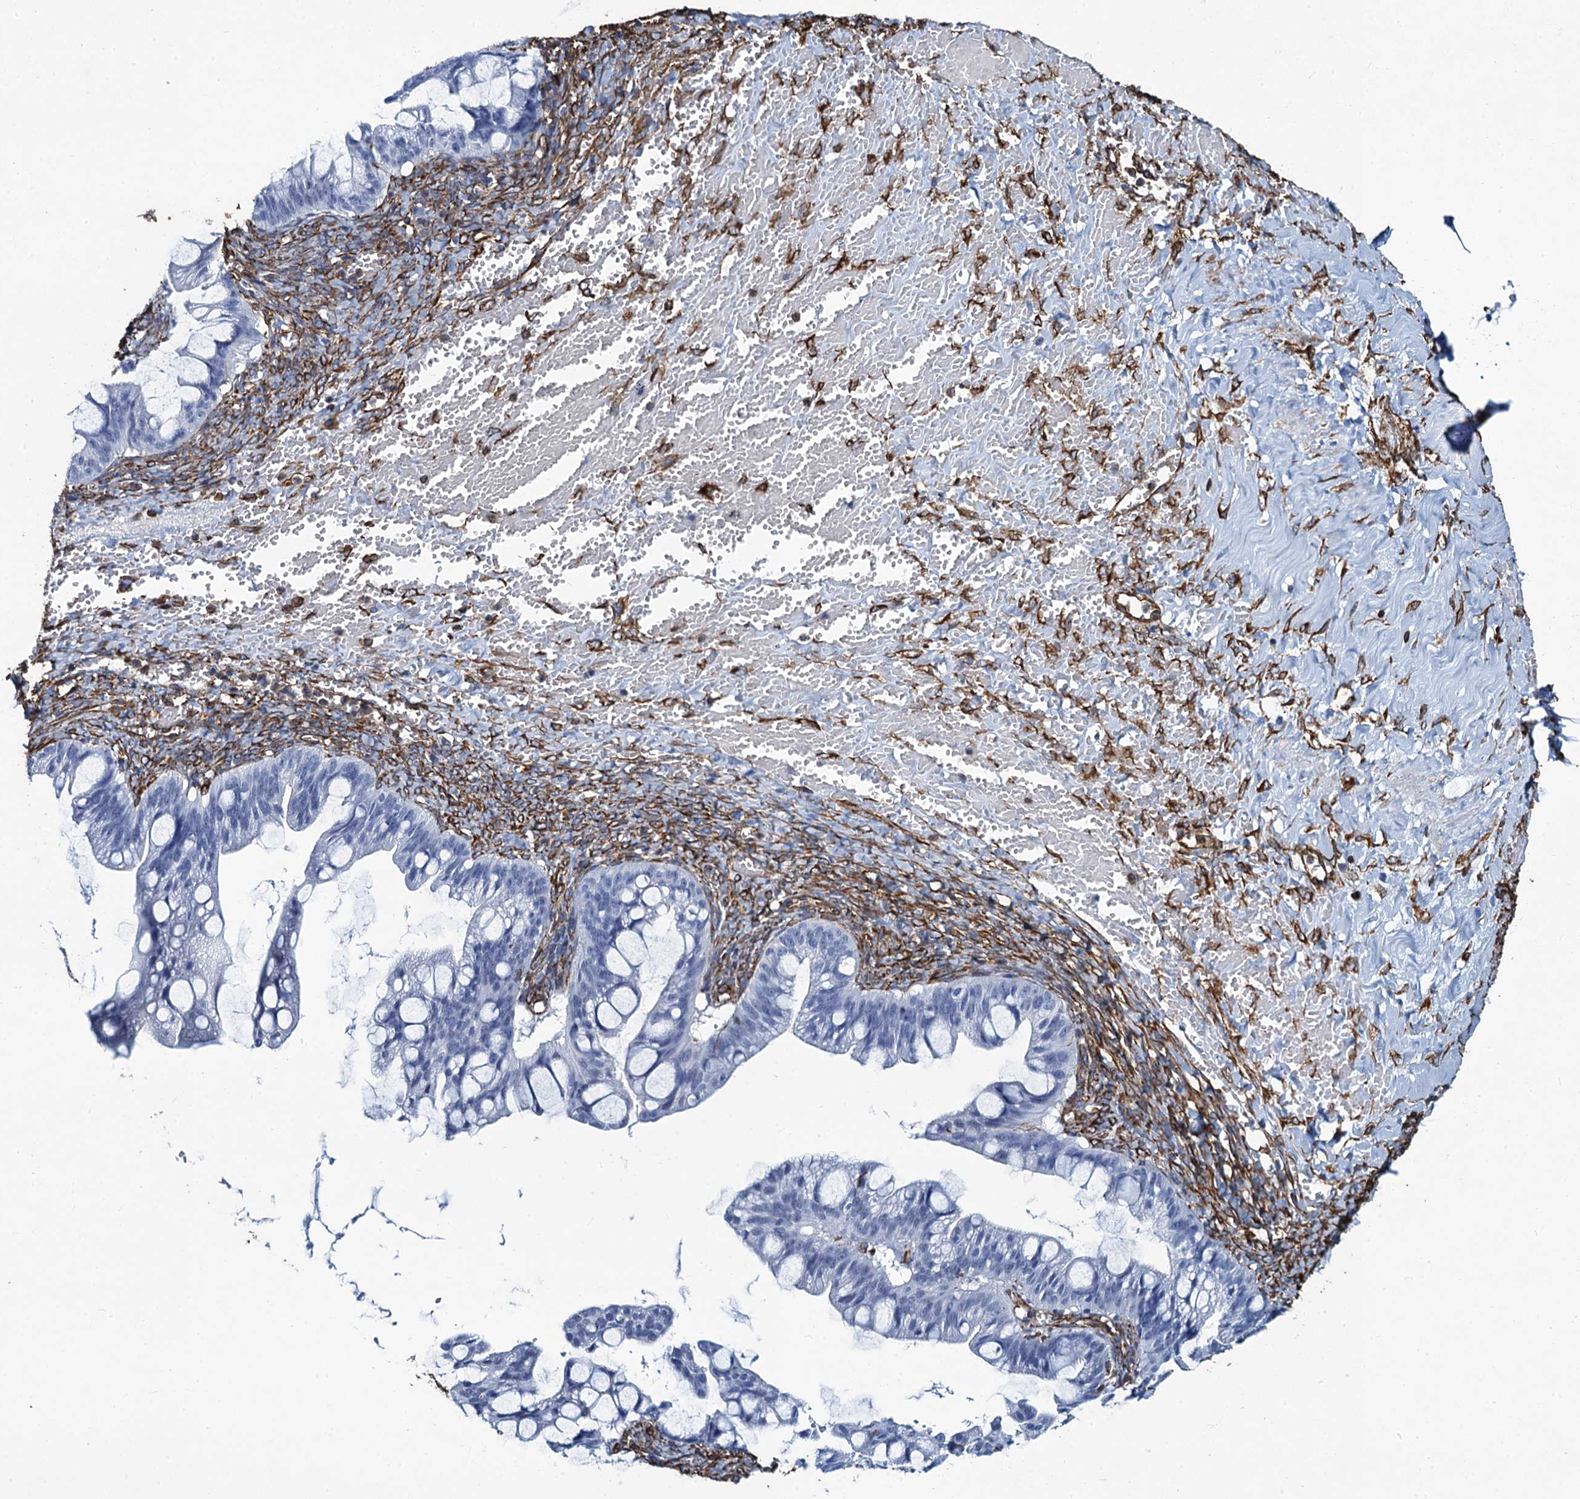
{"staining": {"intensity": "negative", "quantity": "none", "location": "none"}, "tissue": "ovarian cancer", "cell_type": "Tumor cells", "image_type": "cancer", "snomed": [{"axis": "morphology", "description": "Cystadenocarcinoma, mucinous, NOS"}, {"axis": "topography", "description": "Ovary"}], "caption": "This histopathology image is of mucinous cystadenocarcinoma (ovarian) stained with immunohistochemistry (IHC) to label a protein in brown with the nuclei are counter-stained blue. There is no positivity in tumor cells. Brightfield microscopy of immunohistochemistry (IHC) stained with DAB (brown) and hematoxylin (blue), captured at high magnification.", "gene": "PGM2", "patient": {"sex": "female", "age": 73}}